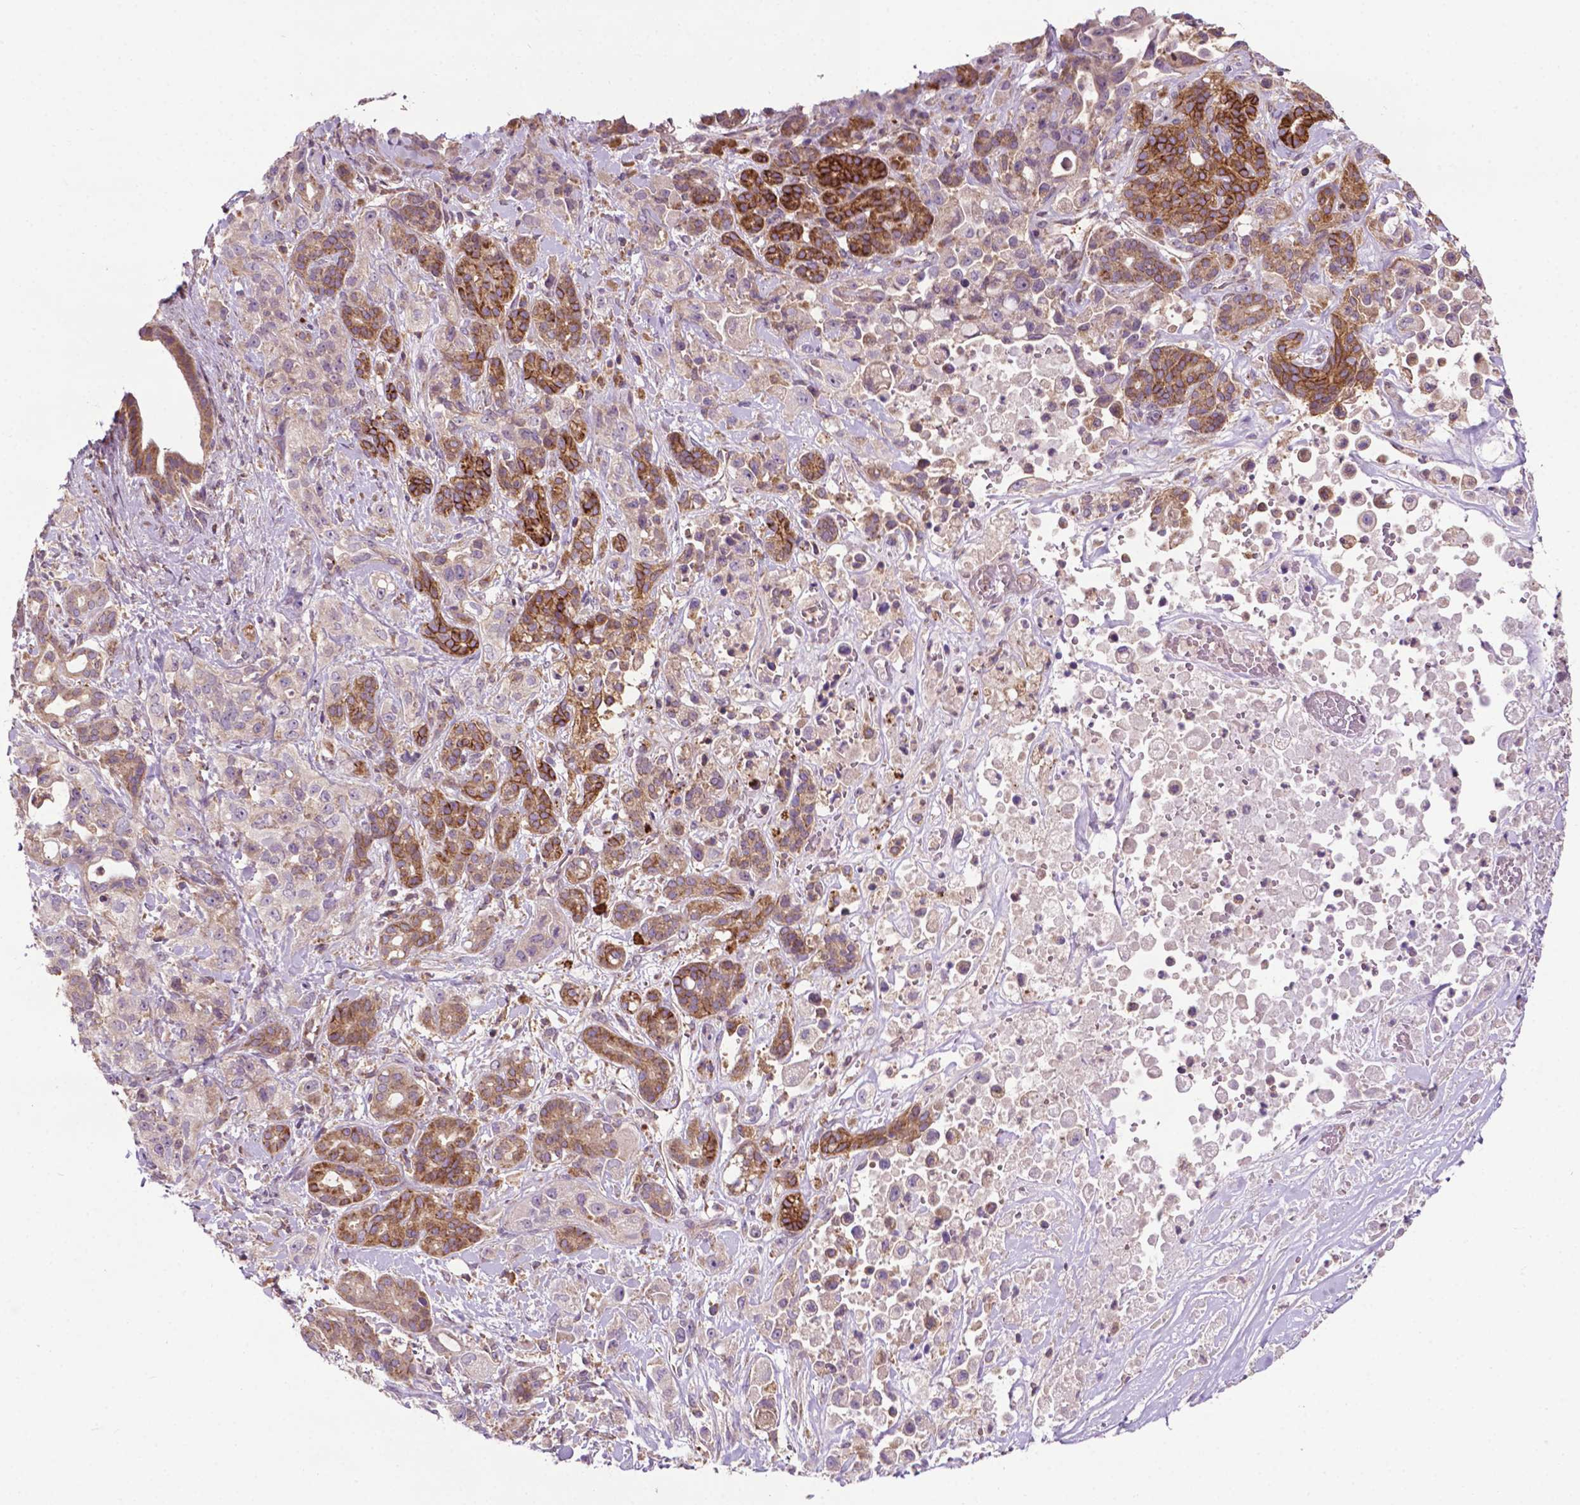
{"staining": {"intensity": "moderate", "quantity": "25%-75%", "location": "cytoplasmic/membranous"}, "tissue": "pancreatic cancer", "cell_type": "Tumor cells", "image_type": "cancer", "snomed": [{"axis": "morphology", "description": "Adenocarcinoma, NOS"}, {"axis": "topography", "description": "Pancreas"}], "caption": "Protein positivity by immunohistochemistry exhibits moderate cytoplasmic/membranous staining in about 25%-75% of tumor cells in pancreatic cancer.", "gene": "SPNS2", "patient": {"sex": "male", "age": 44}}